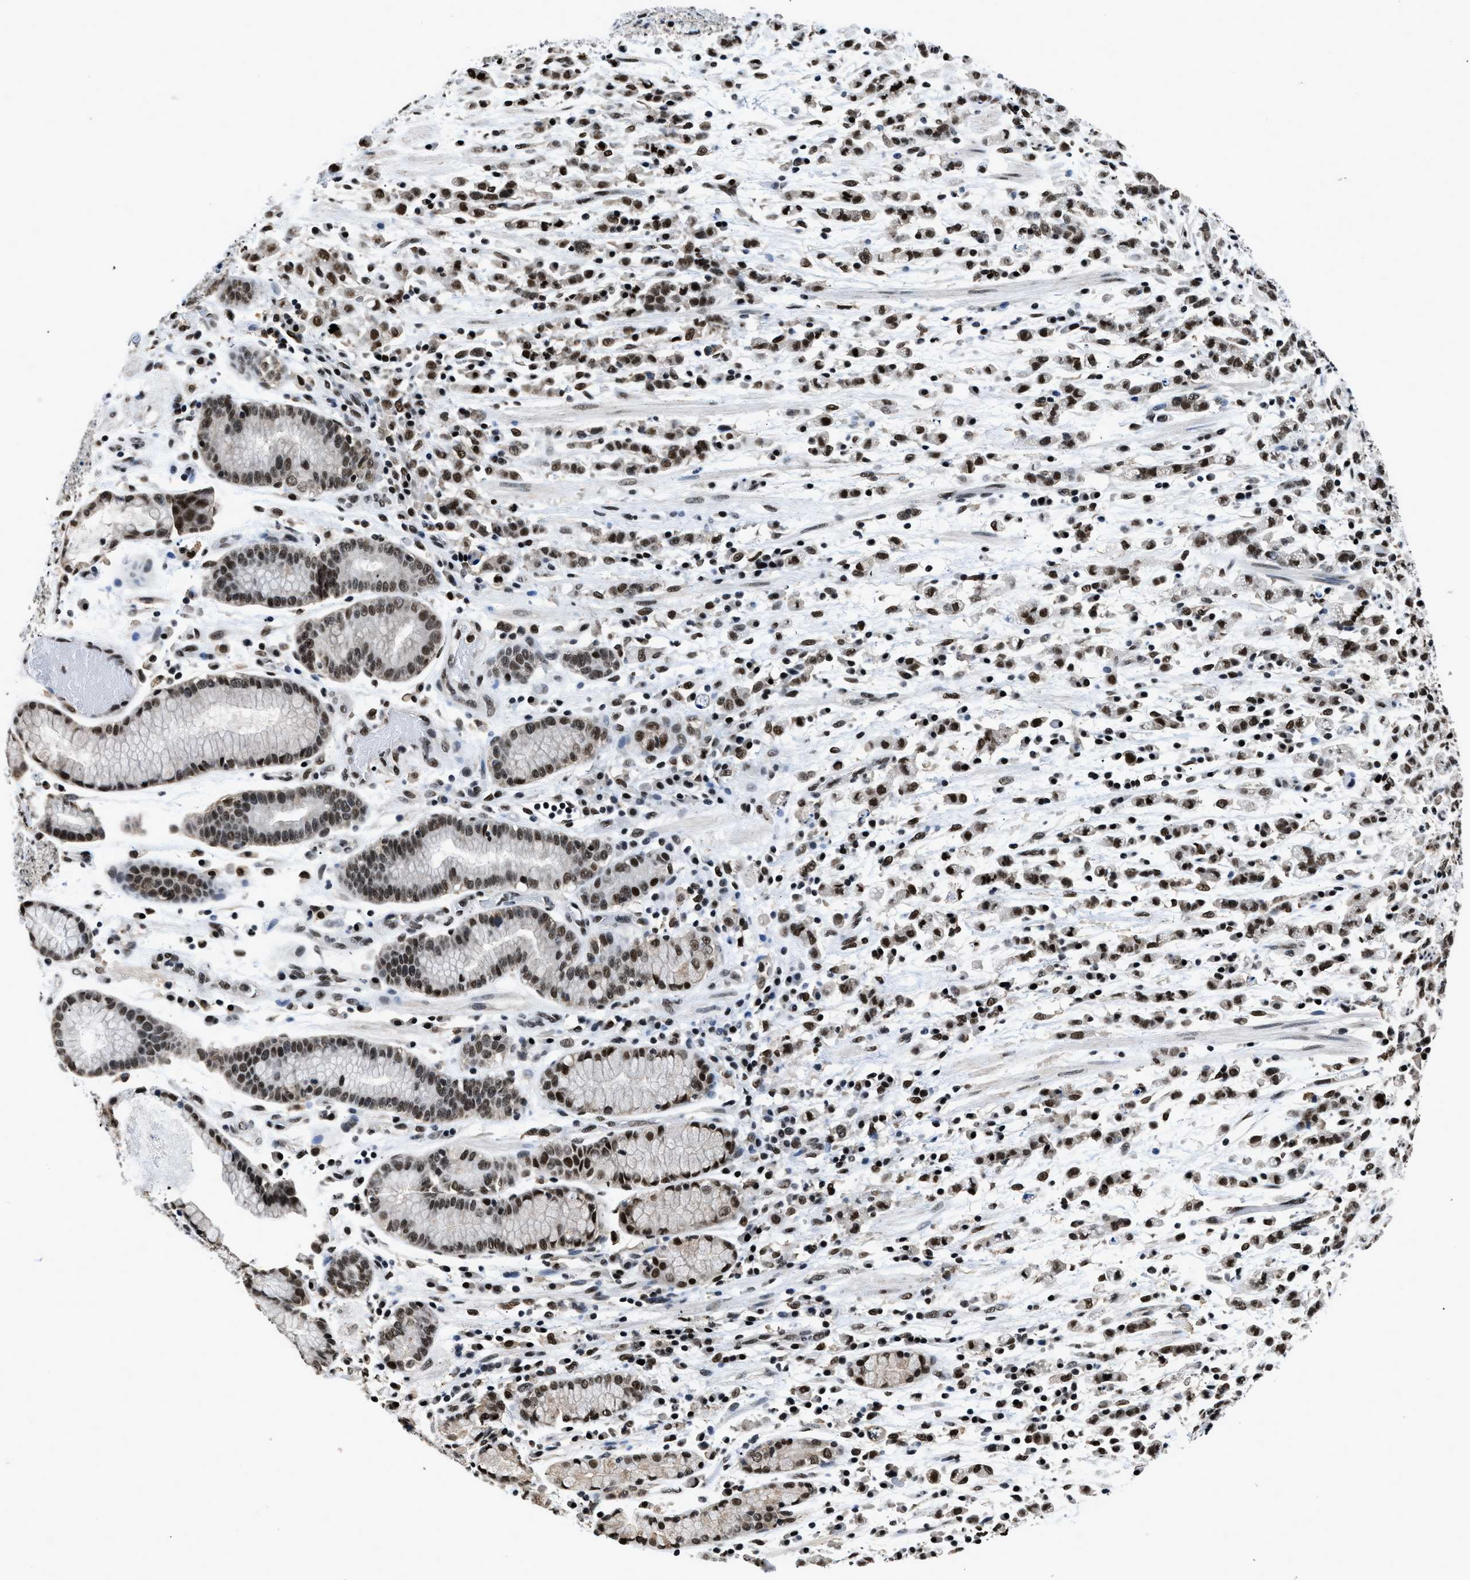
{"staining": {"intensity": "strong", "quantity": ">75%", "location": "nuclear"}, "tissue": "stomach cancer", "cell_type": "Tumor cells", "image_type": "cancer", "snomed": [{"axis": "morphology", "description": "Adenocarcinoma, NOS"}, {"axis": "topography", "description": "Stomach, lower"}], "caption": "The histopathology image exhibits immunohistochemical staining of adenocarcinoma (stomach). There is strong nuclear positivity is present in about >75% of tumor cells.", "gene": "HNRNPH2", "patient": {"sex": "male", "age": 88}}